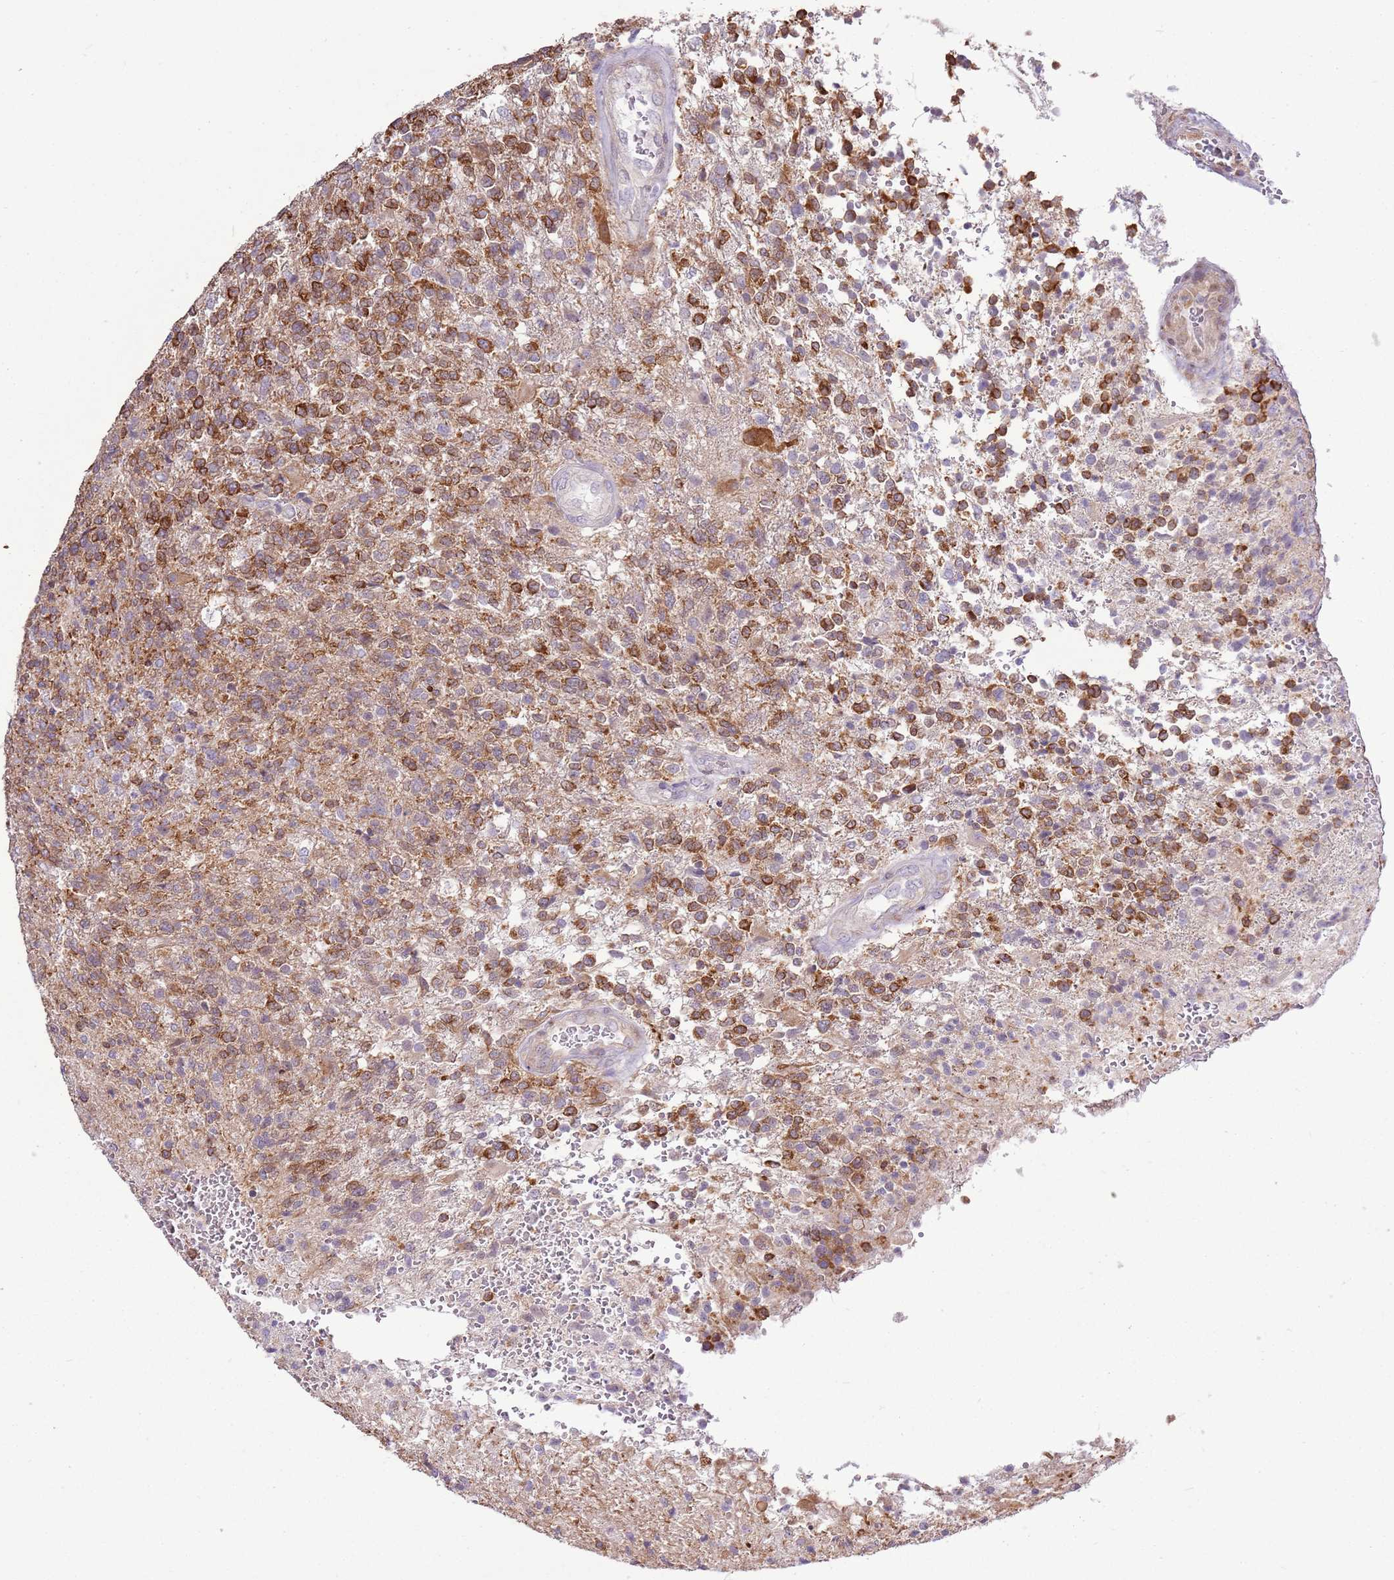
{"staining": {"intensity": "moderate", "quantity": ">75%", "location": "cytoplasmic/membranous"}, "tissue": "glioma", "cell_type": "Tumor cells", "image_type": "cancer", "snomed": [{"axis": "morphology", "description": "Glioma, malignant, High grade"}, {"axis": "topography", "description": "Brain"}], "caption": "Protein expression analysis of high-grade glioma (malignant) reveals moderate cytoplasmic/membranous staining in approximately >75% of tumor cells.", "gene": "UGGT2", "patient": {"sex": "male", "age": 56}}